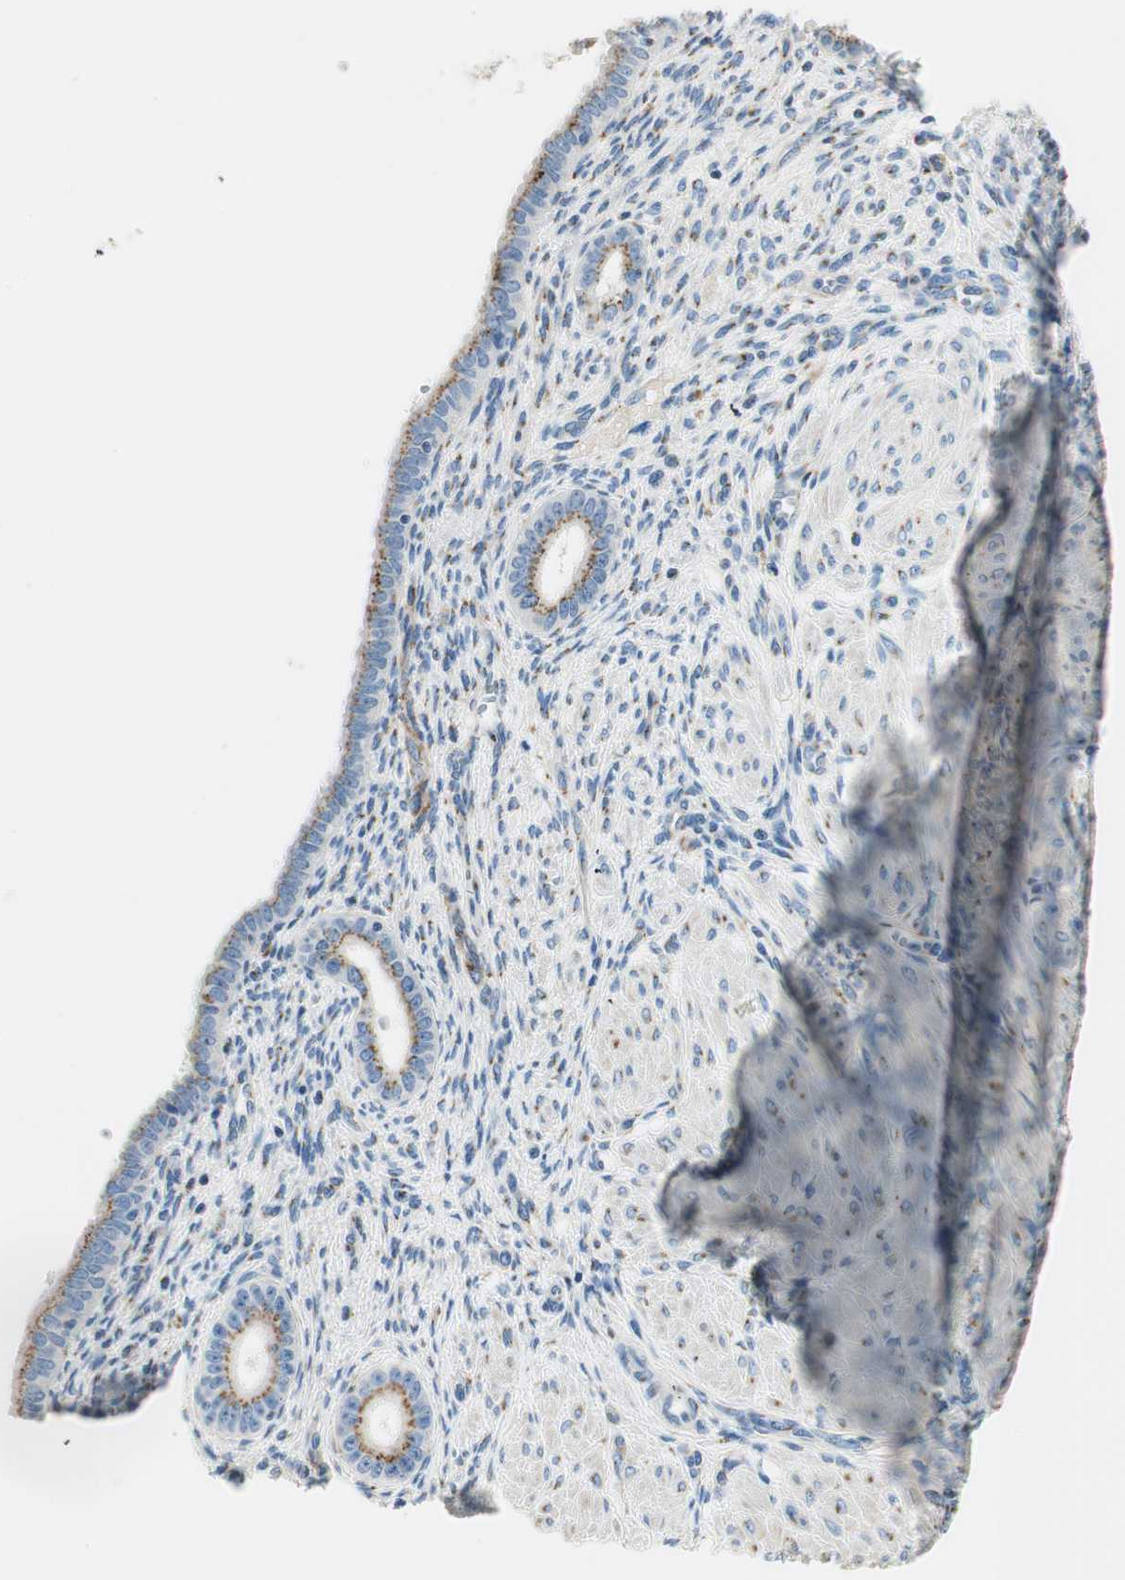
{"staining": {"intensity": "moderate", "quantity": "<25%", "location": "cytoplasmic/membranous"}, "tissue": "endometrium", "cell_type": "Cells in endometrial stroma", "image_type": "normal", "snomed": [{"axis": "morphology", "description": "Normal tissue, NOS"}, {"axis": "topography", "description": "Endometrium"}], "caption": "Endometrium stained with a protein marker reveals moderate staining in cells in endometrial stroma.", "gene": "TMF1", "patient": {"sex": "female", "age": 72}}